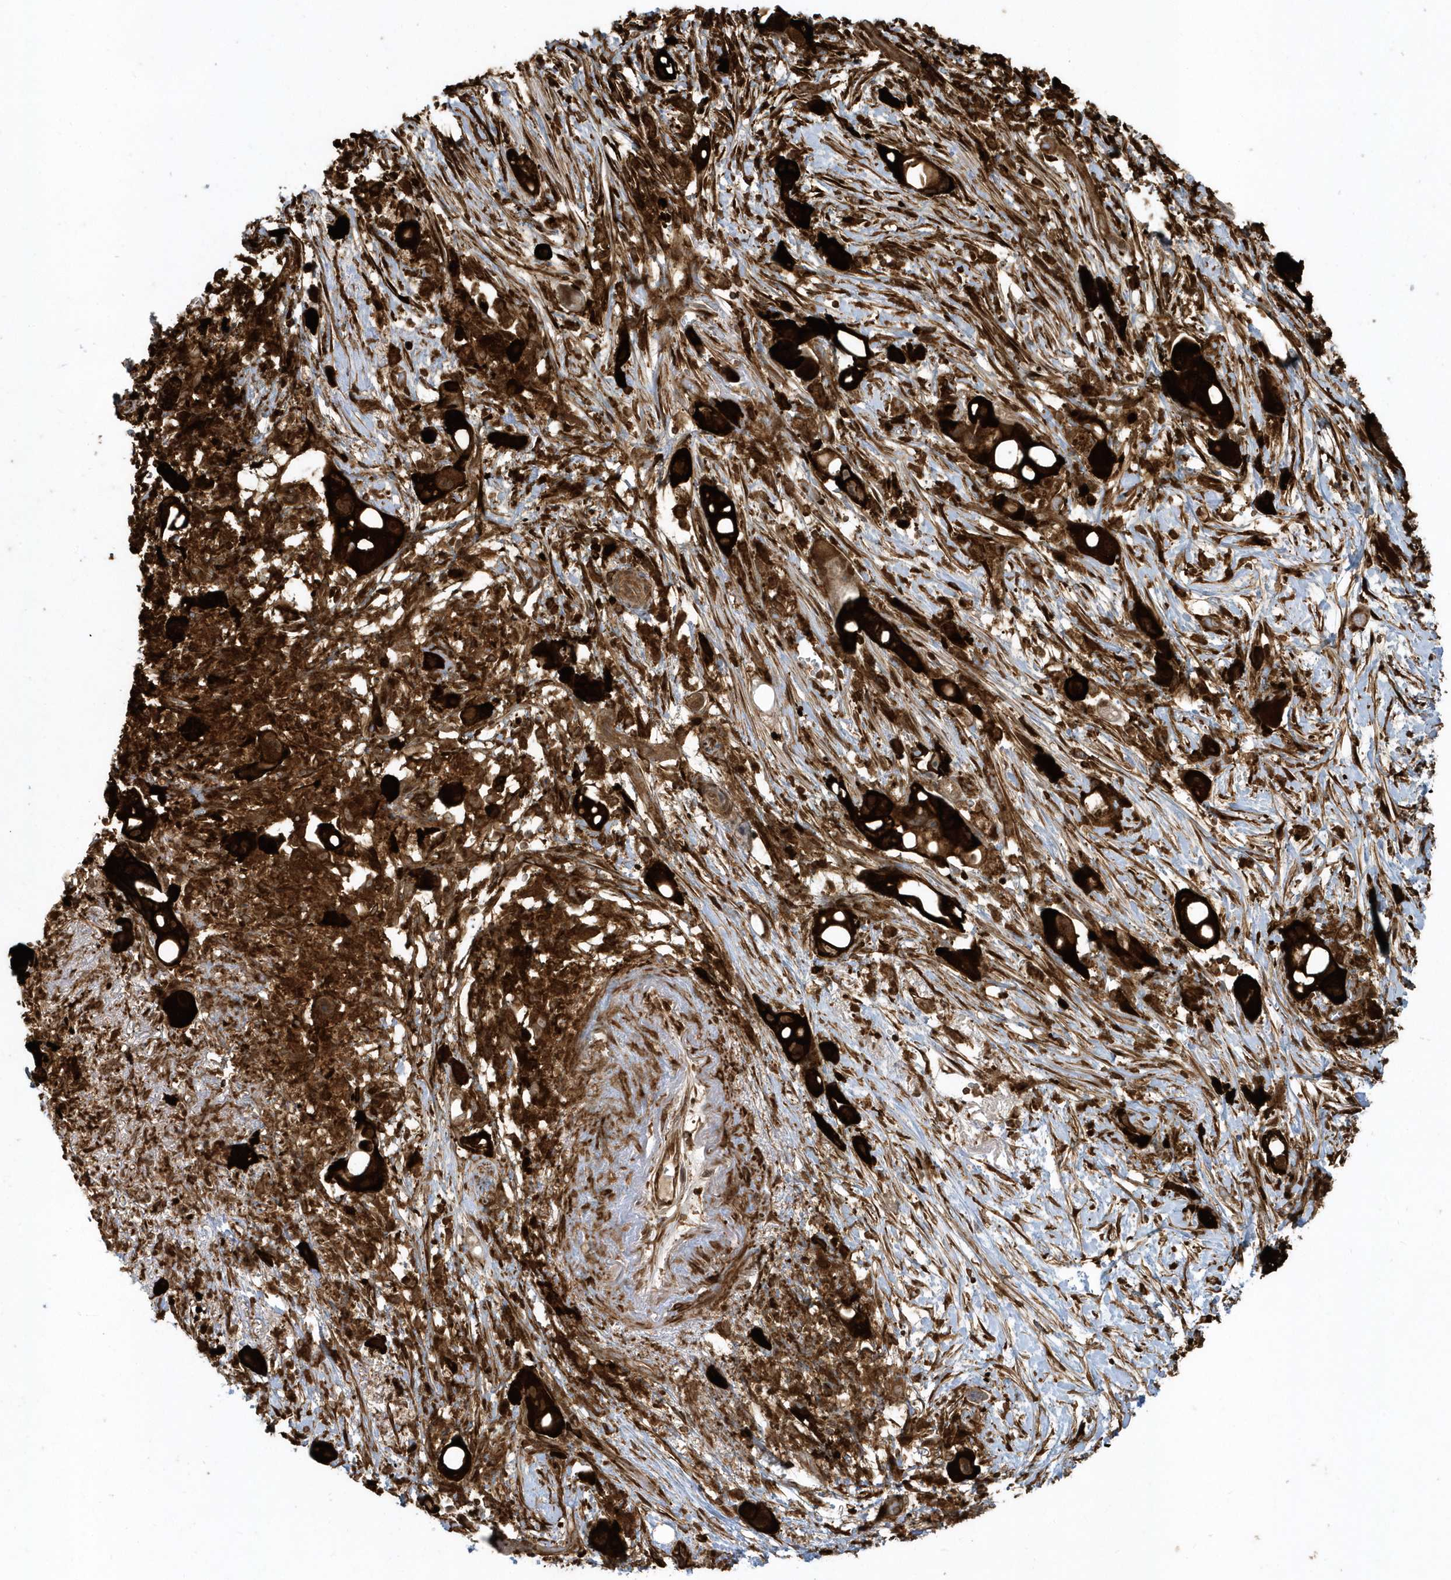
{"staining": {"intensity": "strong", "quantity": ">75%", "location": "cytoplasmic/membranous"}, "tissue": "pancreatic cancer", "cell_type": "Tumor cells", "image_type": "cancer", "snomed": [{"axis": "morphology", "description": "Normal tissue, NOS"}, {"axis": "morphology", "description": "Adenocarcinoma, NOS"}, {"axis": "topography", "description": "Pancreas"}], "caption": "Strong cytoplasmic/membranous expression for a protein is appreciated in about >75% of tumor cells of adenocarcinoma (pancreatic) using immunohistochemistry (IHC).", "gene": "CLCN6", "patient": {"sex": "female", "age": 68}}